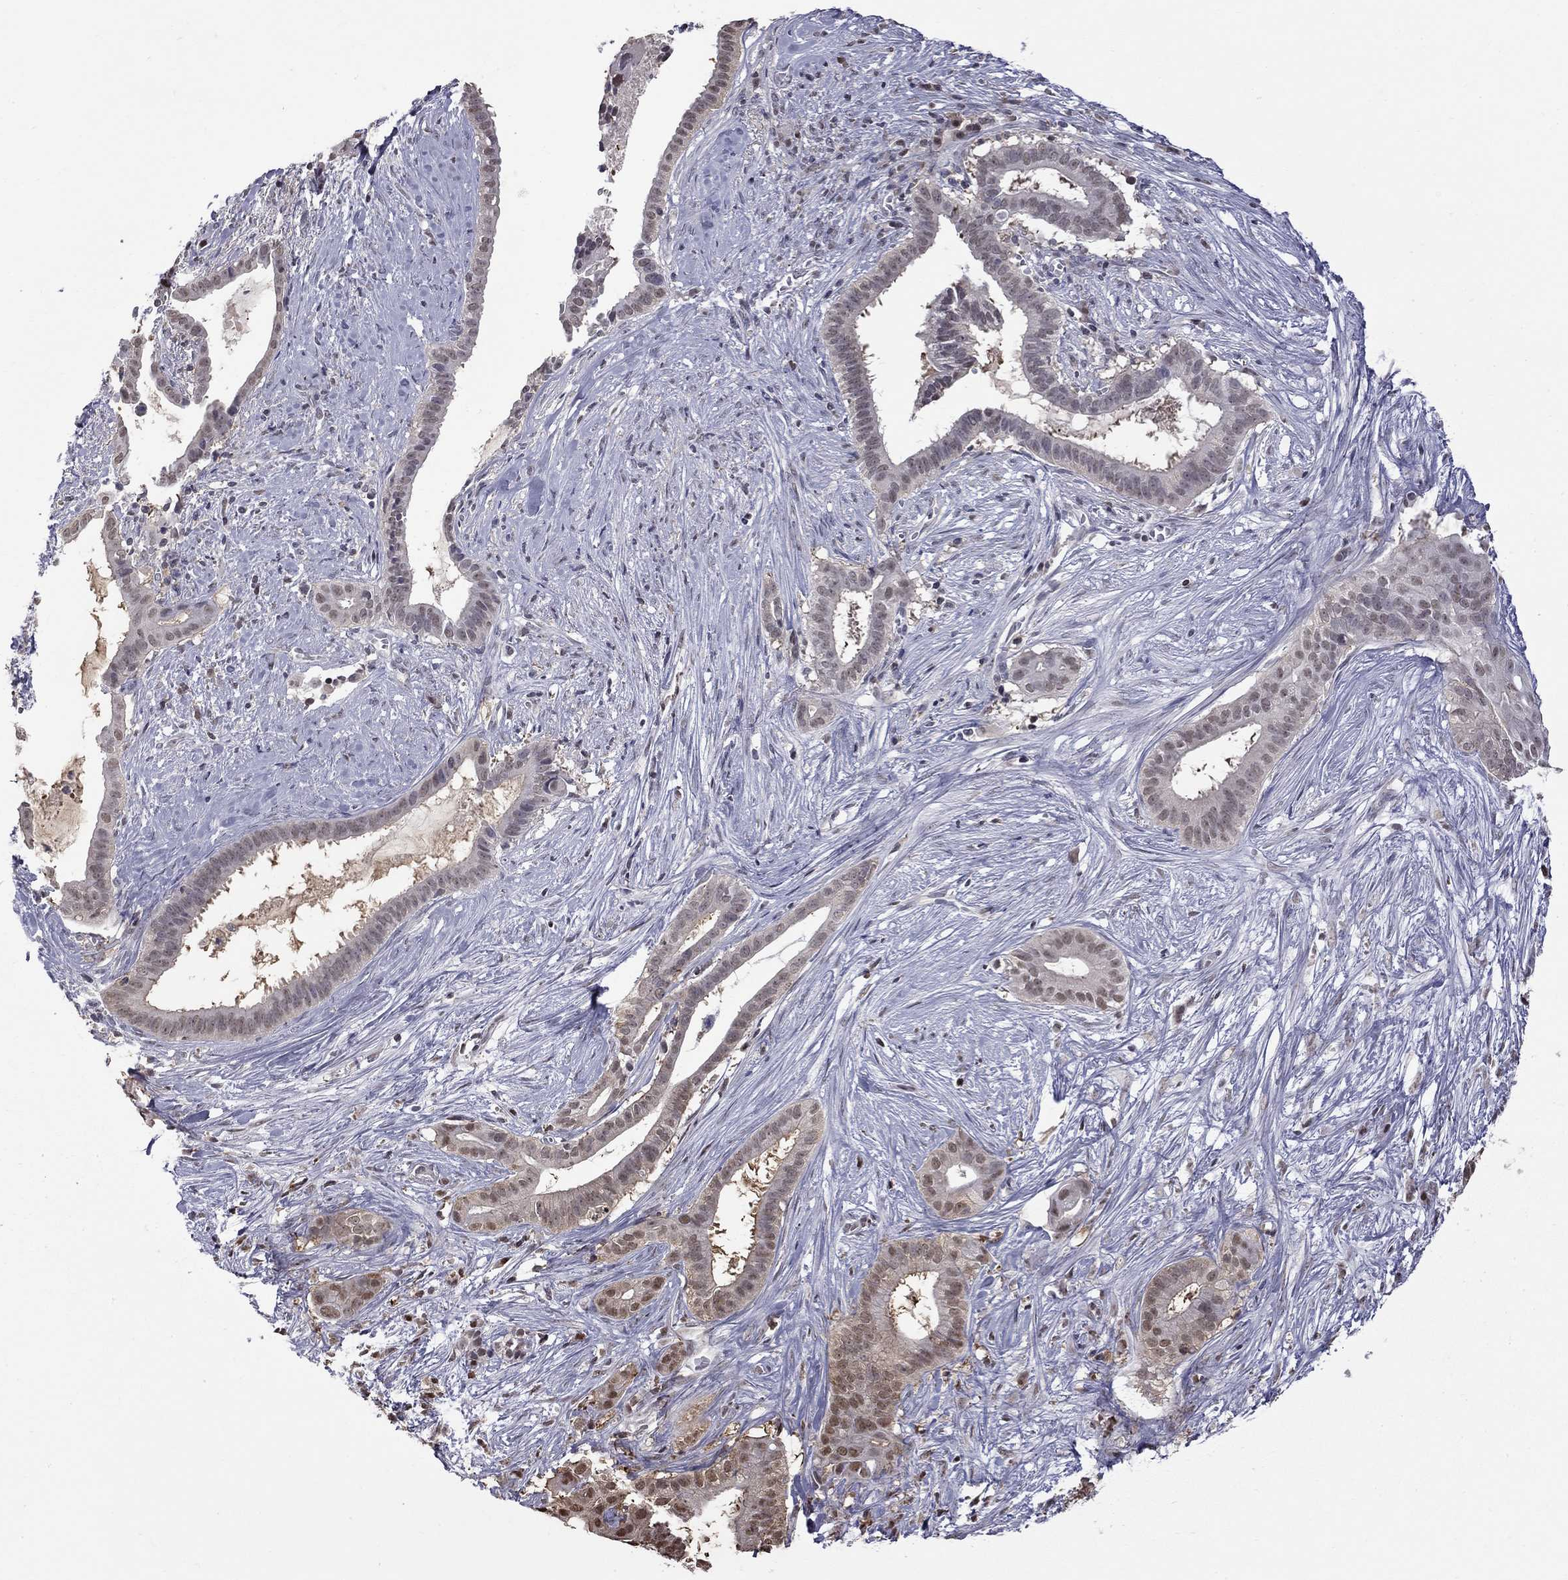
{"staining": {"intensity": "weak", "quantity": "<25%", "location": "nuclear"}, "tissue": "pancreatic cancer", "cell_type": "Tumor cells", "image_type": "cancer", "snomed": [{"axis": "morphology", "description": "Adenocarcinoma, NOS"}, {"axis": "topography", "description": "Pancreas"}], "caption": "Human adenocarcinoma (pancreatic) stained for a protein using immunohistochemistry reveals no staining in tumor cells.", "gene": "RFWD3", "patient": {"sex": "male", "age": 61}}